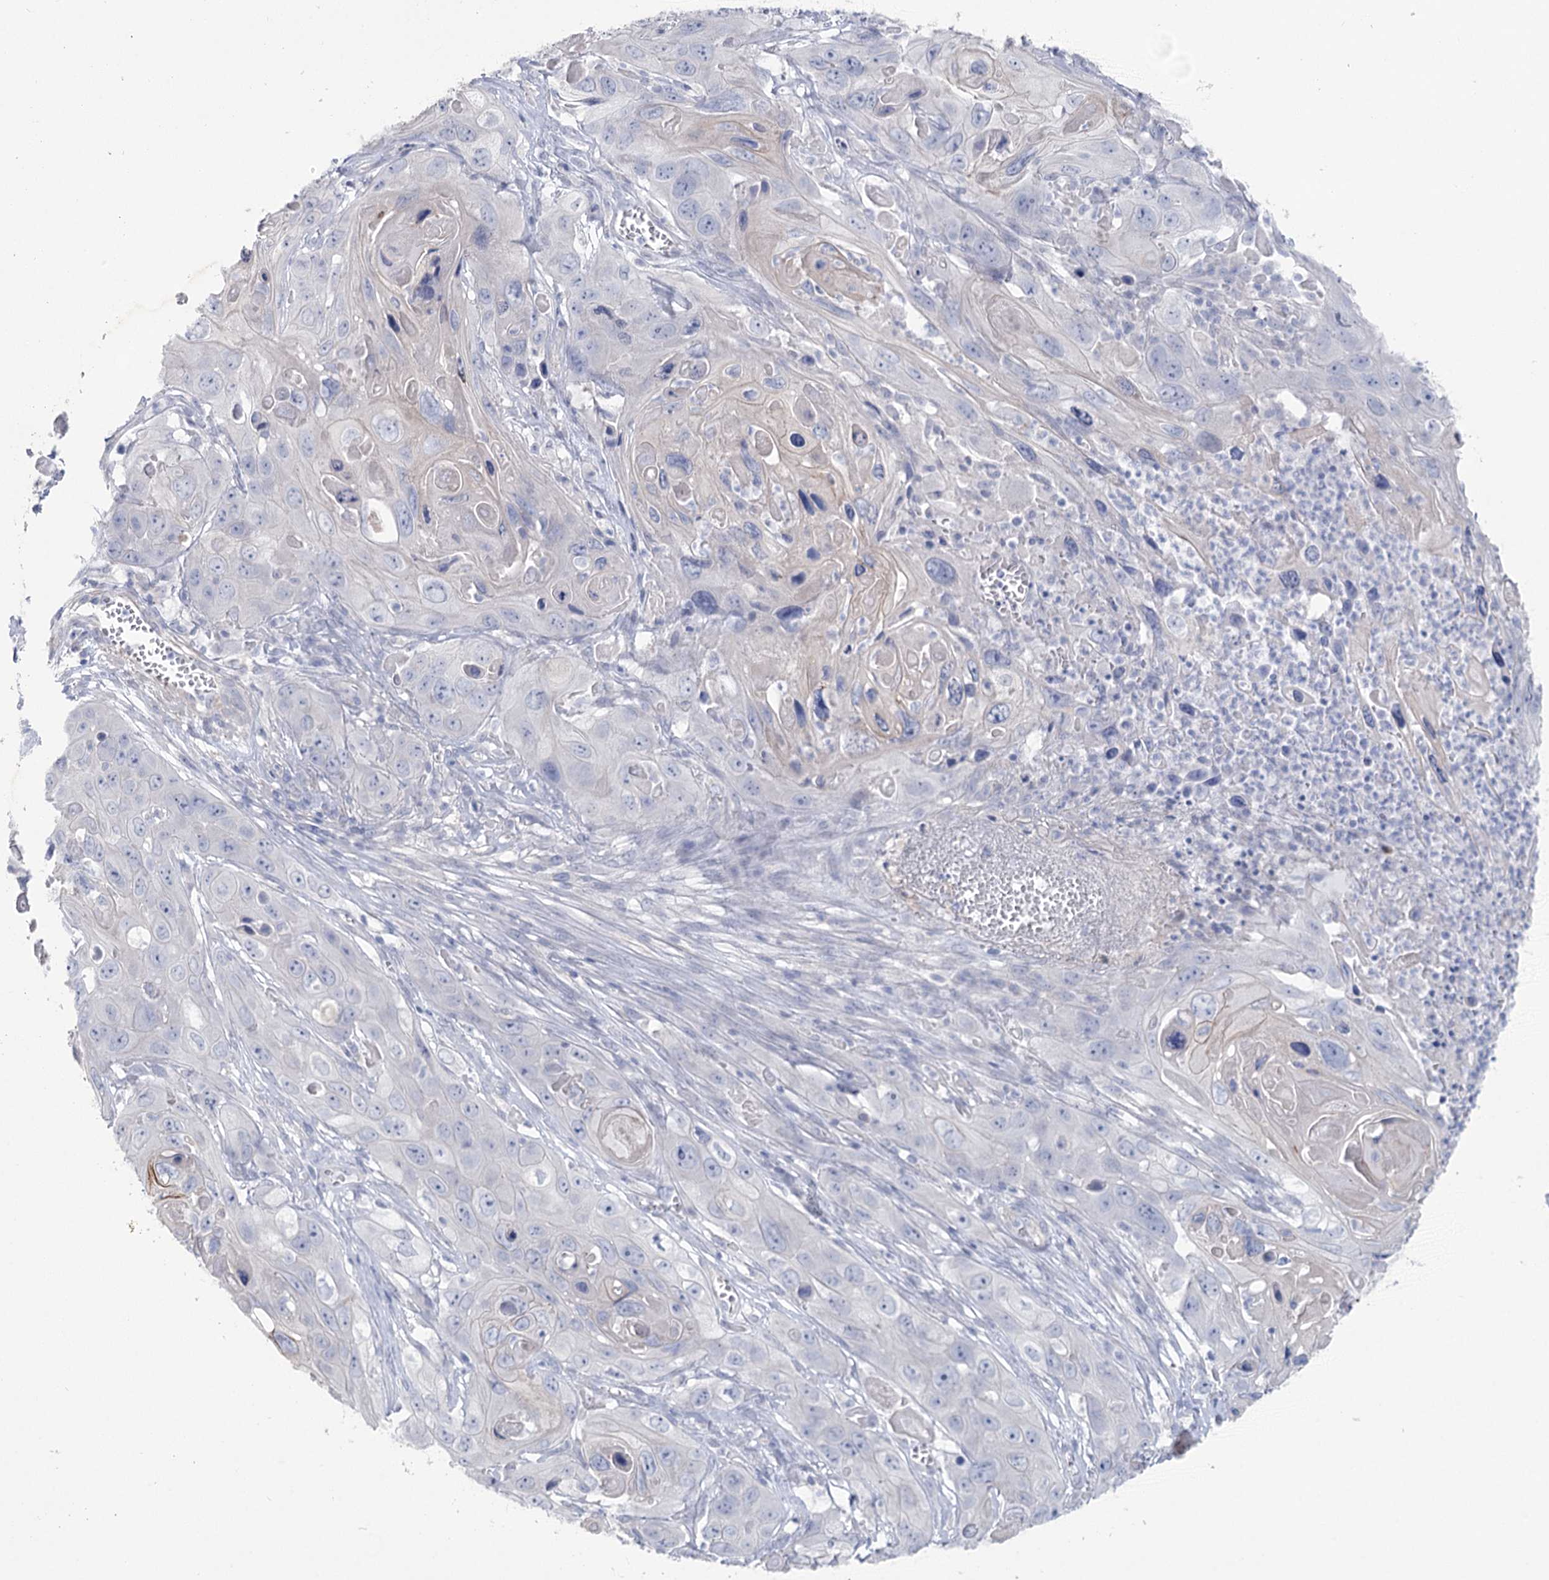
{"staining": {"intensity": "negative", "quantity": "none", "location": "none"}, "tissue": "skin cancer", "cell_type": "Tumor cells", "image_type": "cancer", "snomed": [{"axis": "morphology", "description": "Squamous cell carcinoma, NOS"}, {"axis": "topography", "description": "Skin"}], "caption": "This is an immunohistochemistry photomicrograph of human squamous cell carcinoma (skin). There is no expression in tumor cells.", "gene": "CCDC88A", "patient": {"sex": "male", "age": 55}}